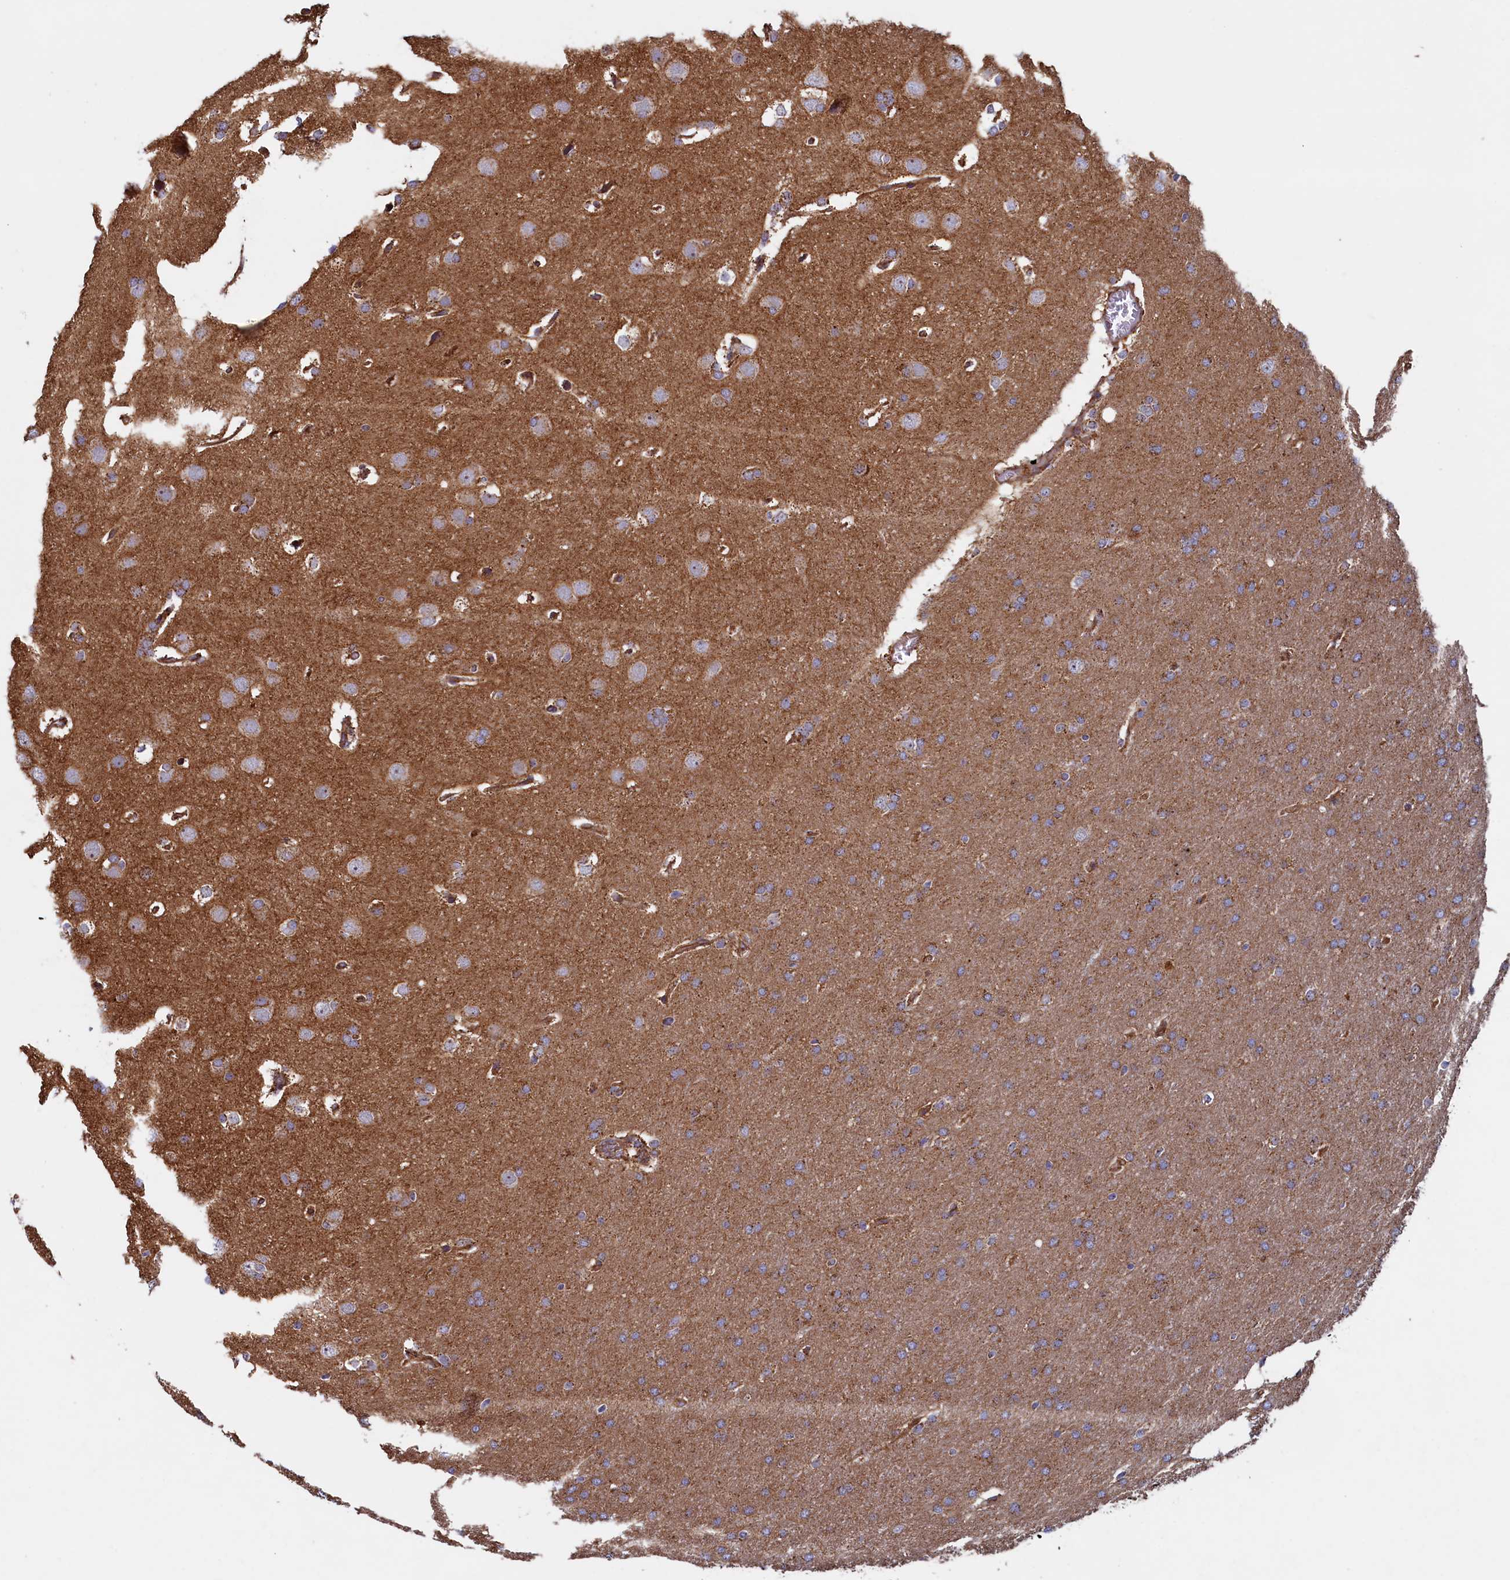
{"staining": {"intensity": "moderate", "quantity": ">75%", "location": "cytoplasmic/membranous"}, "tissue": "glioma", "cell_type": "Tumor cells", "image_type": "cancer", "snomed": [{"axis": "morphology", "description": "Glioma, malignant, Low grade"}, {"axis": "topography", "description": "Brain"}], "caption": "Immunohistochemical staining of human malignant low-grade glioma exhibits moderate cytoplasmic/membranous protein staining in approximately >75% of tumor cells.", "gene": "UBE3B", "patient": {"sex": "female", "age": 32}}